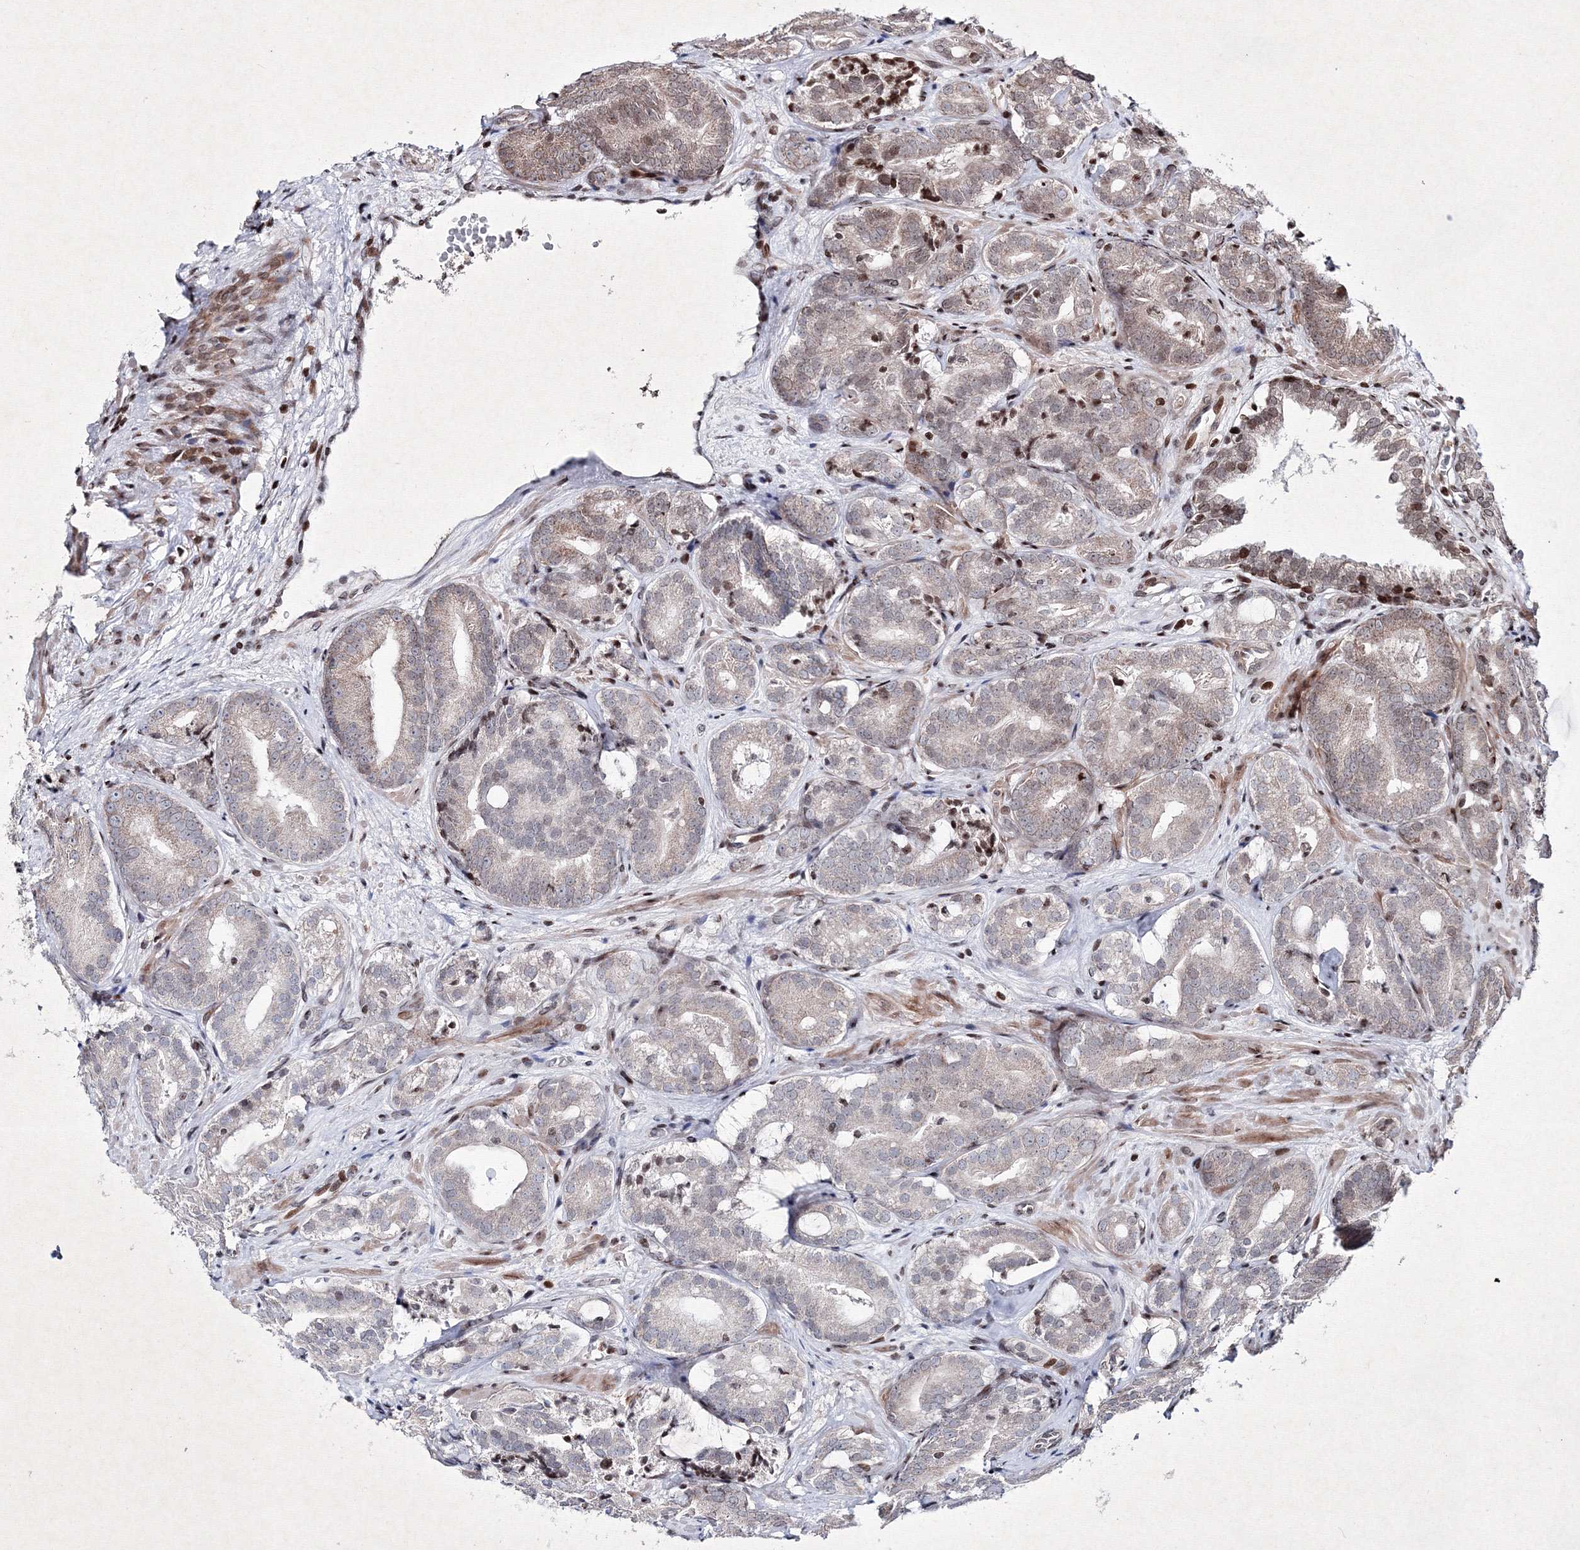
{"staining": {"intensity": "moderate", "quantity": "<25%", "location": "nuclear"}, "tissue": "prostate cancer", "cell_type": "Tumor cells", "image_type": "cancer", "snomed": [{"axis": "morphology", "description": "Adenocarcinoma, High grade"}, {"axis": "topography", "description": "Prostate"}], "caption": "Prostate adenocarcinoma (high-grade) stained with immunohistochemistry (IHC) shows moderate nuclear positivity in approximately <25% of tumor cells.", "gene": "SMIM29", "patient": {"sex": "male", "age": 57}}